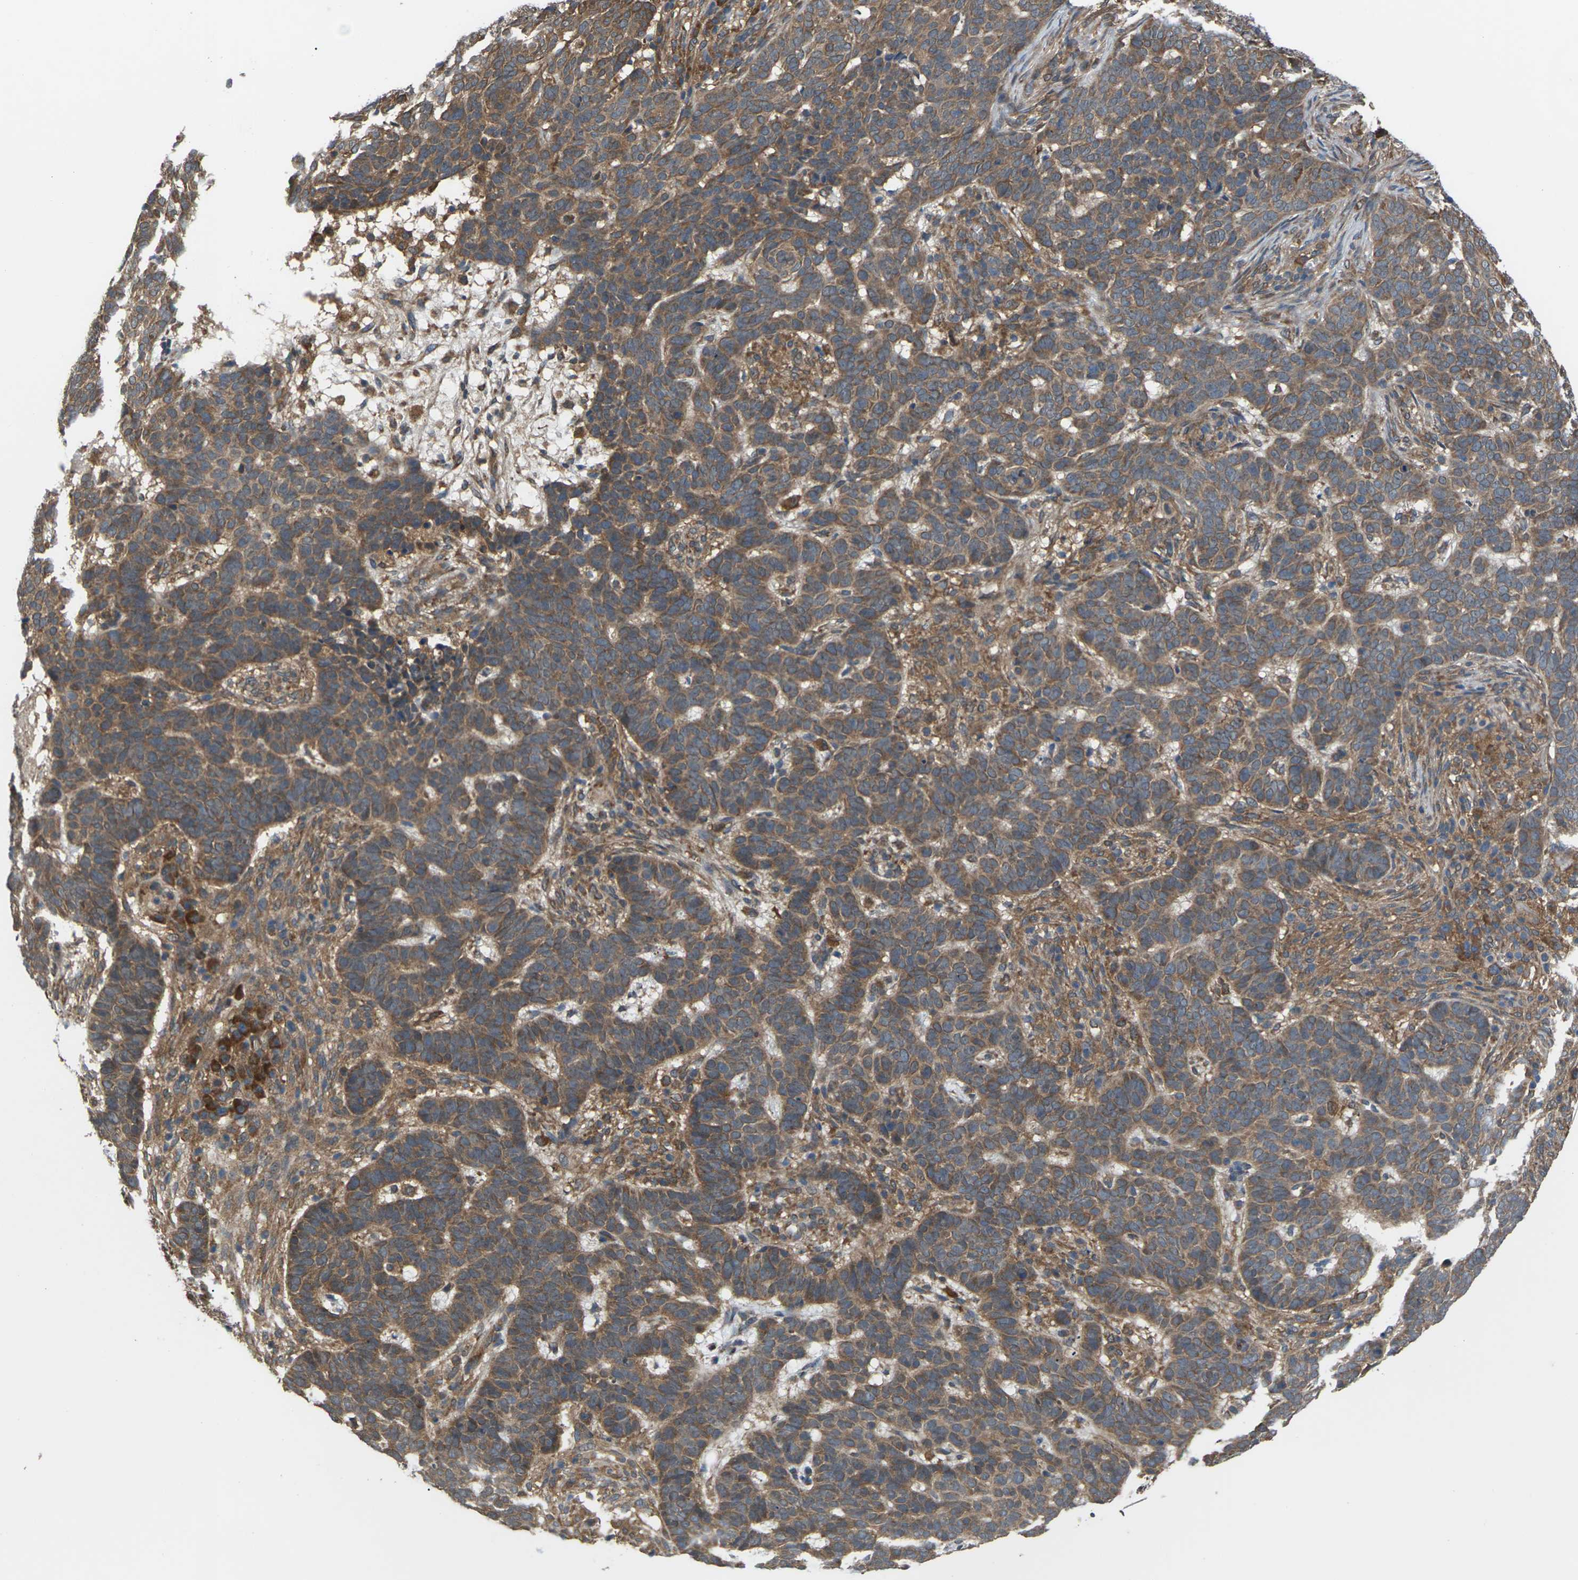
{"staining": {"intensity": "moderate", "quantity": ">75%", "location": "cytoplasmic/membranous"}, "tissue": "skin cancer", "cell_type": "Tumor cells", "image_type": "cancer", "snomed": [{"axis": "morphology", "description": "Basal cell carcinoma"}, {"axis": "topography", "description": "Skin"}], "caption": "Immunohistochemical staining of human basal cell carcinoma (skin) exhibits medium levels of moderate cytoplasmic/membranous protein staining in approximately >75% of tumor cells. (DAB (3,3'-diaminobenzidine) = brown stain, brightfield microscopy at high magnification).", "gene": "NRAS", "patient": {"sex": "male", "age": 85}}